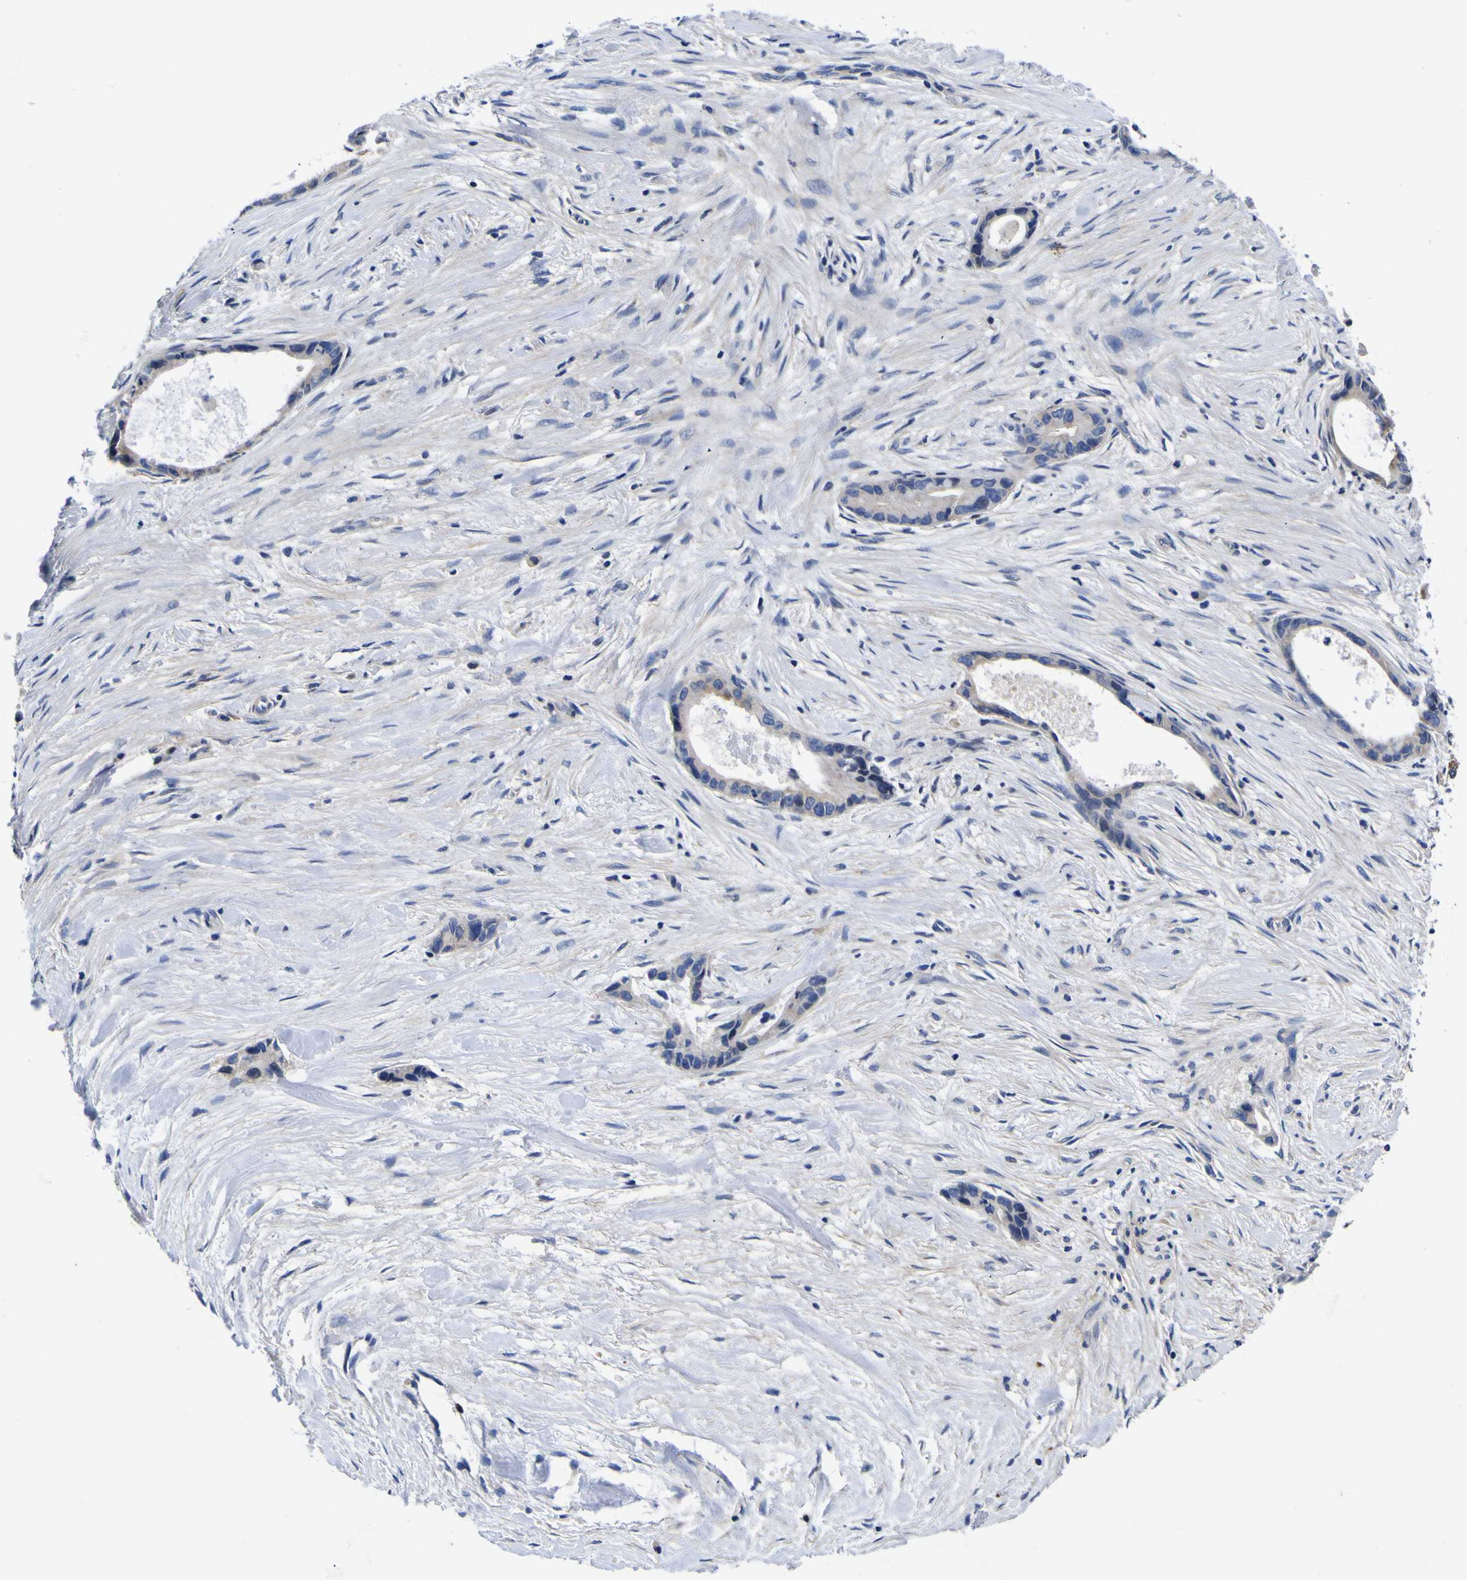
{"staining": {"intensity": "negative", "quantity": "none", "location": "none"}, "tissue": "liver cancer", "cell_type": "Tumor cells", "image_type": "cancer", "snomed": [{"axis": "morphology", "description": "Cholangiocarcinoma"}, {"axis": "topography", "description": "Liver"}], "caption": "IHC of liver cancer displays no expression in tumor cells.", "gene": "VASN", "patient": {"sex": "female", "age": 55}}